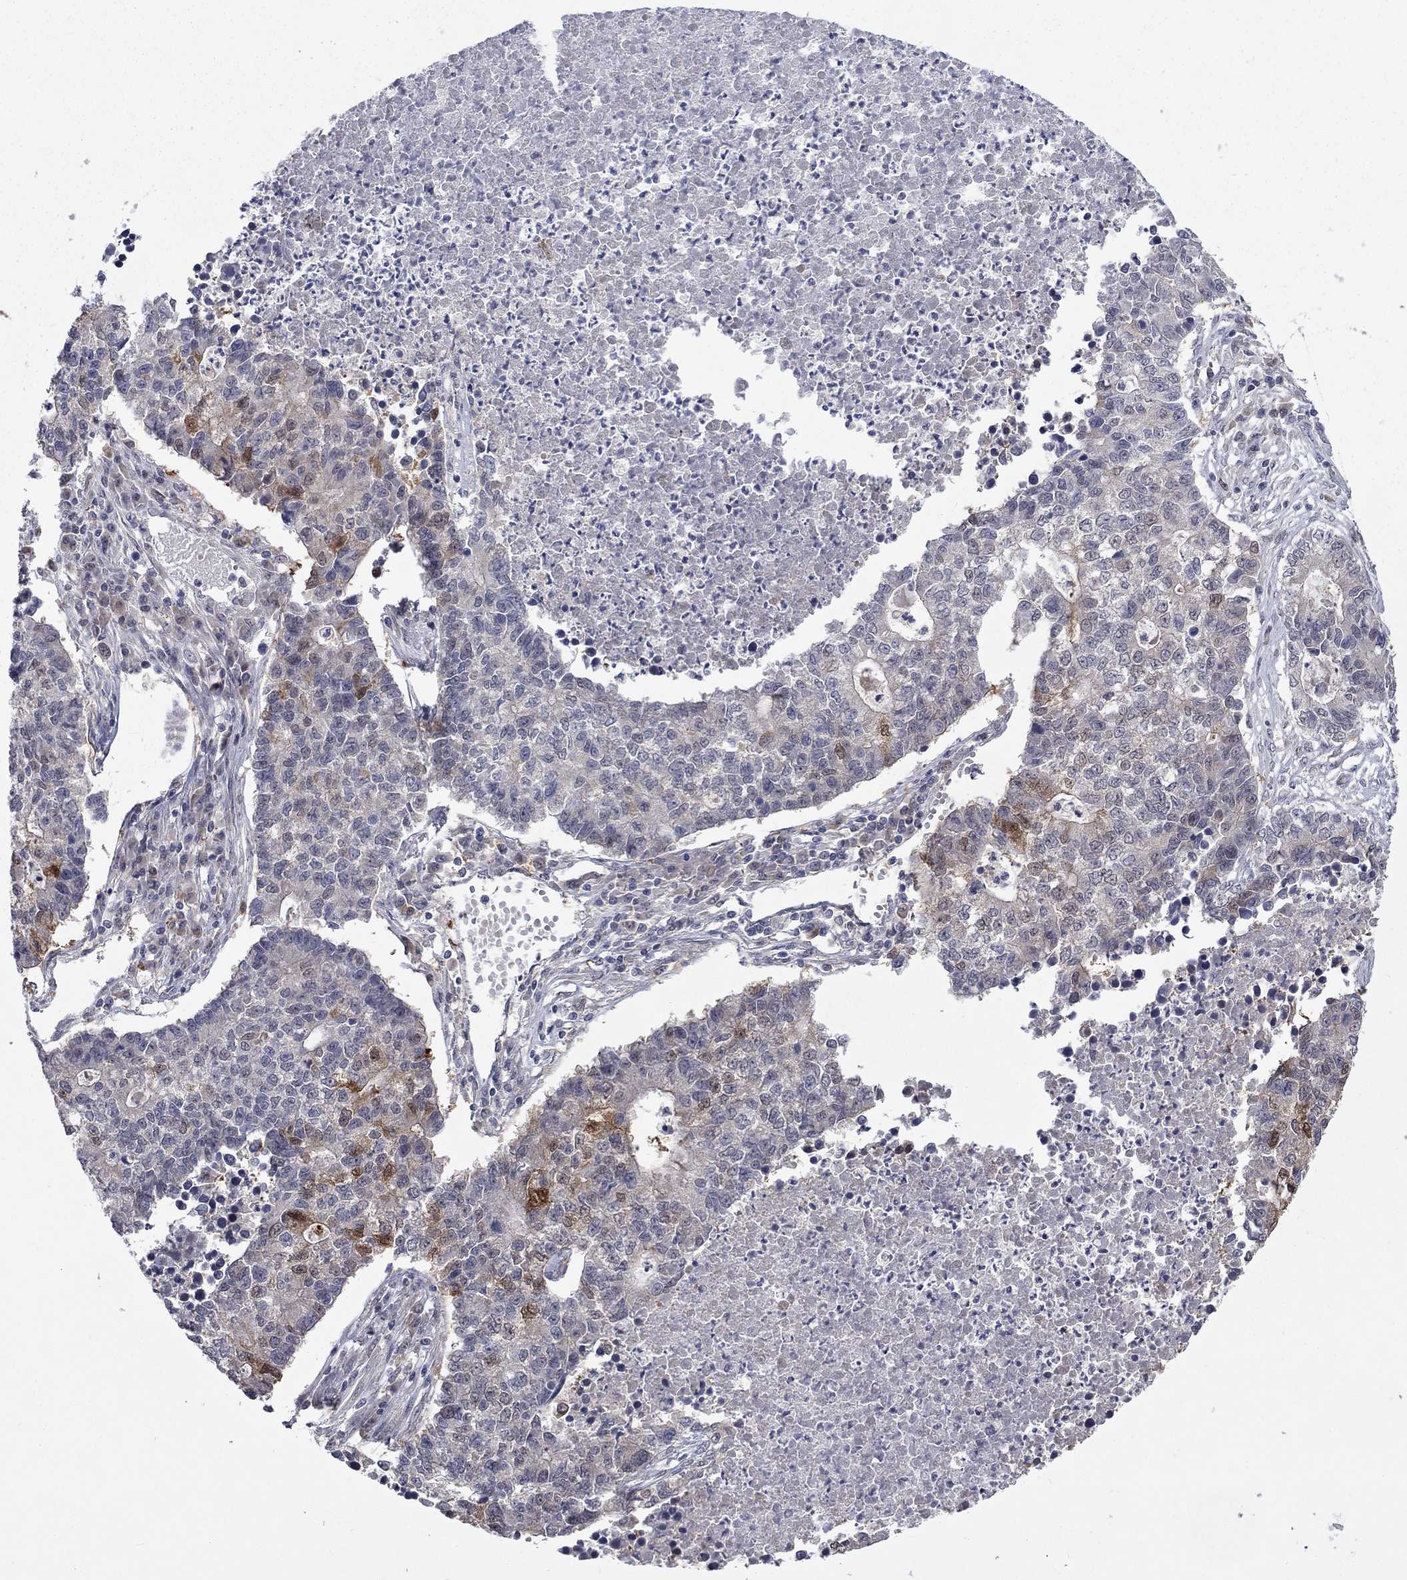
{"staining": {"intensity": "moderate", "quantity": "<25%", "location": "cytoplasmic/membranous,nuclear"}, "tissue": "lung cancer", "cell_type": "Tumor cells", "image_type": "cancer", "snomed": [{"axis": "morphology", "description": "Adenocarcinoma, NOS"}, {"axis": "topography", "description": "Lung"}], "caption": "Moderate cytoplasmic/membranous and nuclear protein positivity is seen in approximately <25% of tumor cells in lung cancer (adenocarcinoma).", "gene": "CBR1", "patient": {"sex": "male", "age": 57}}